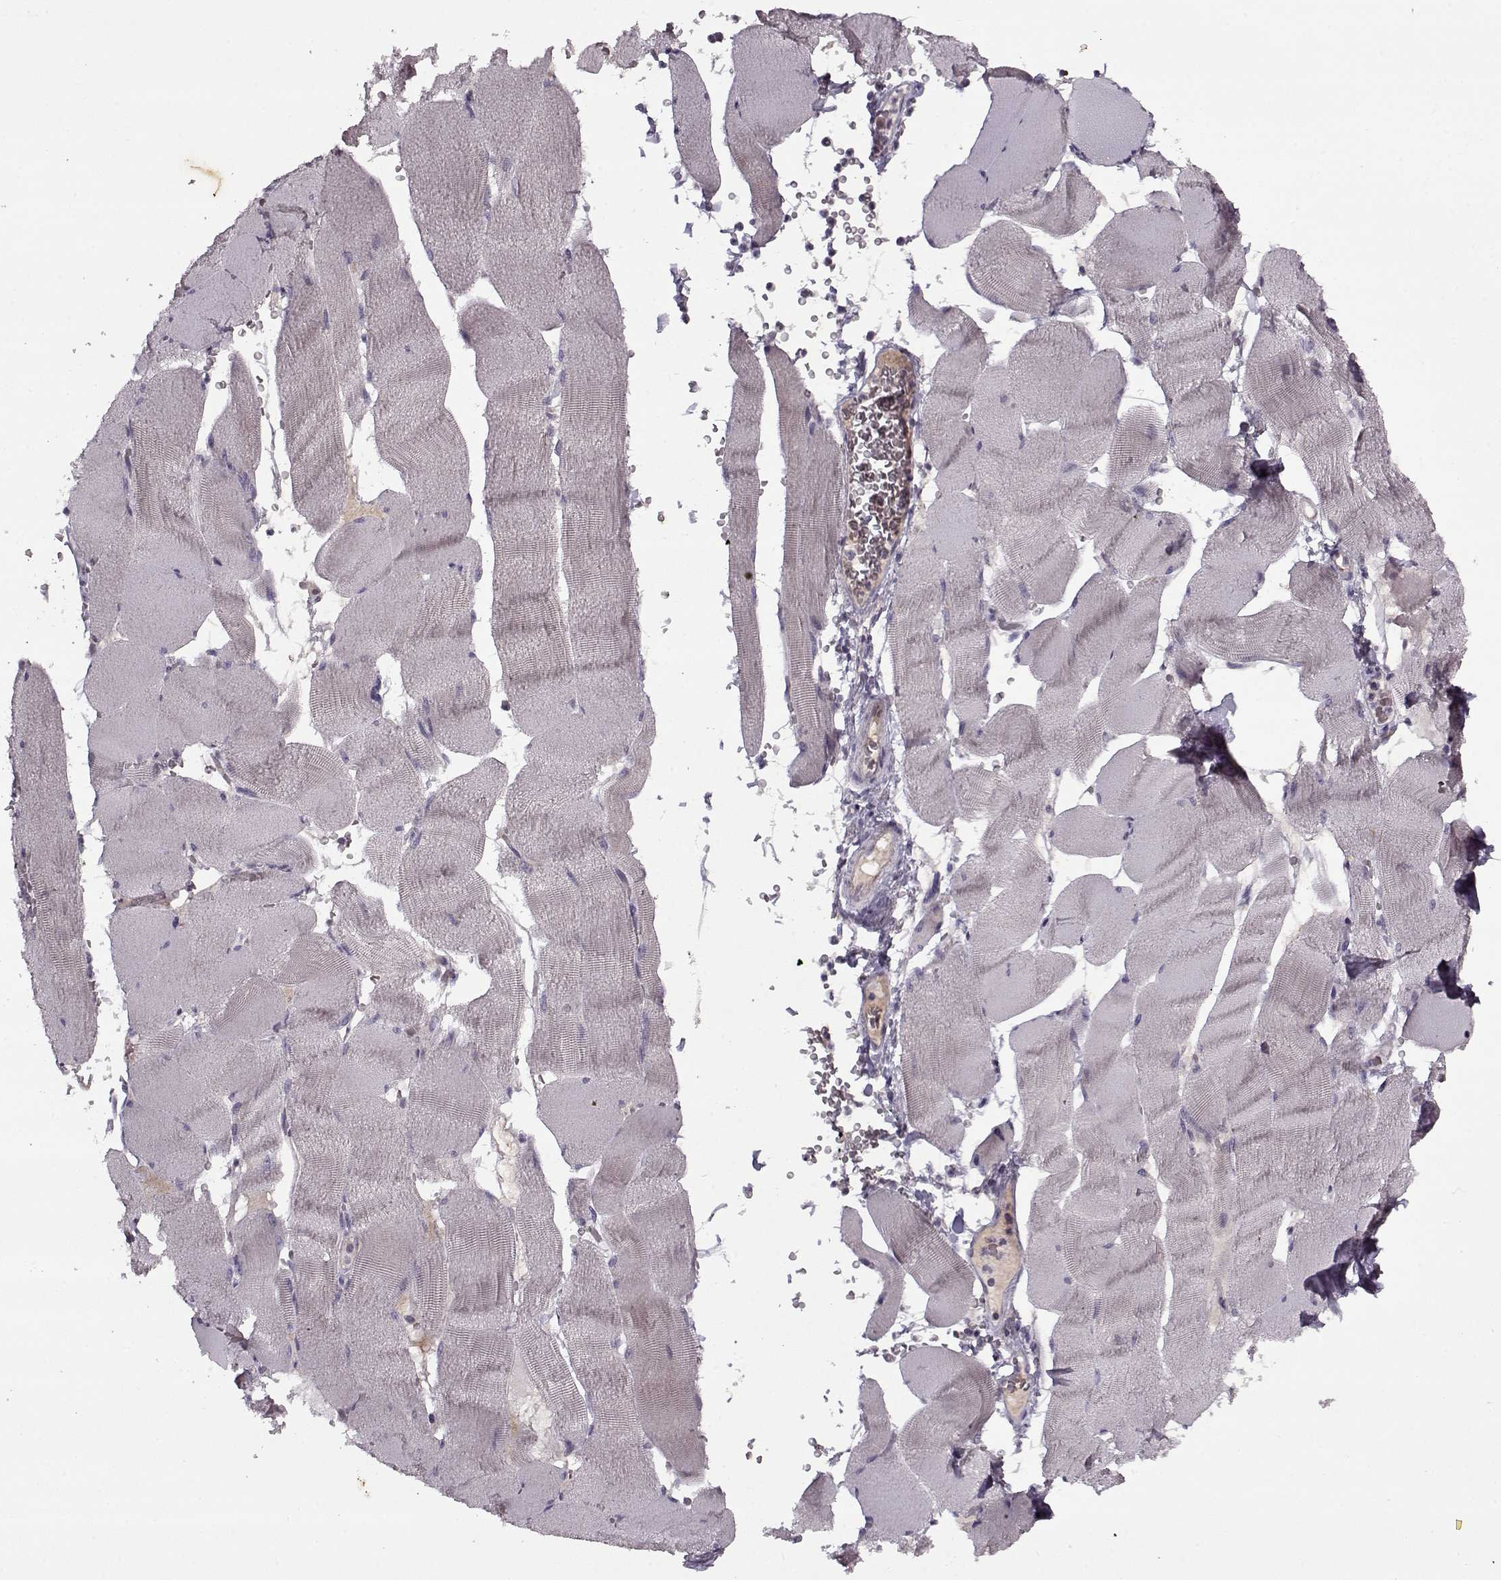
{"staining": {"intensity": "negative", "quantity": "none", "location": "none"}, "tissue": "skeletal muscle", "cell_type": "Myocytes", "image_type": "normal", "snomed": [{"axis": "morphology", "description": "Normal tissue, NOS"}, {"axis": "topography", "description": "Skeletal muscle"}], "caption": "An immunohistochemistry (IHC) photomicrograph of unremarkable skeletal muscle is shown. There is no staining in myocytes of skeletal muscle.", "gene": "KRT9", "patient": {"sex": "male", "age": 56}}